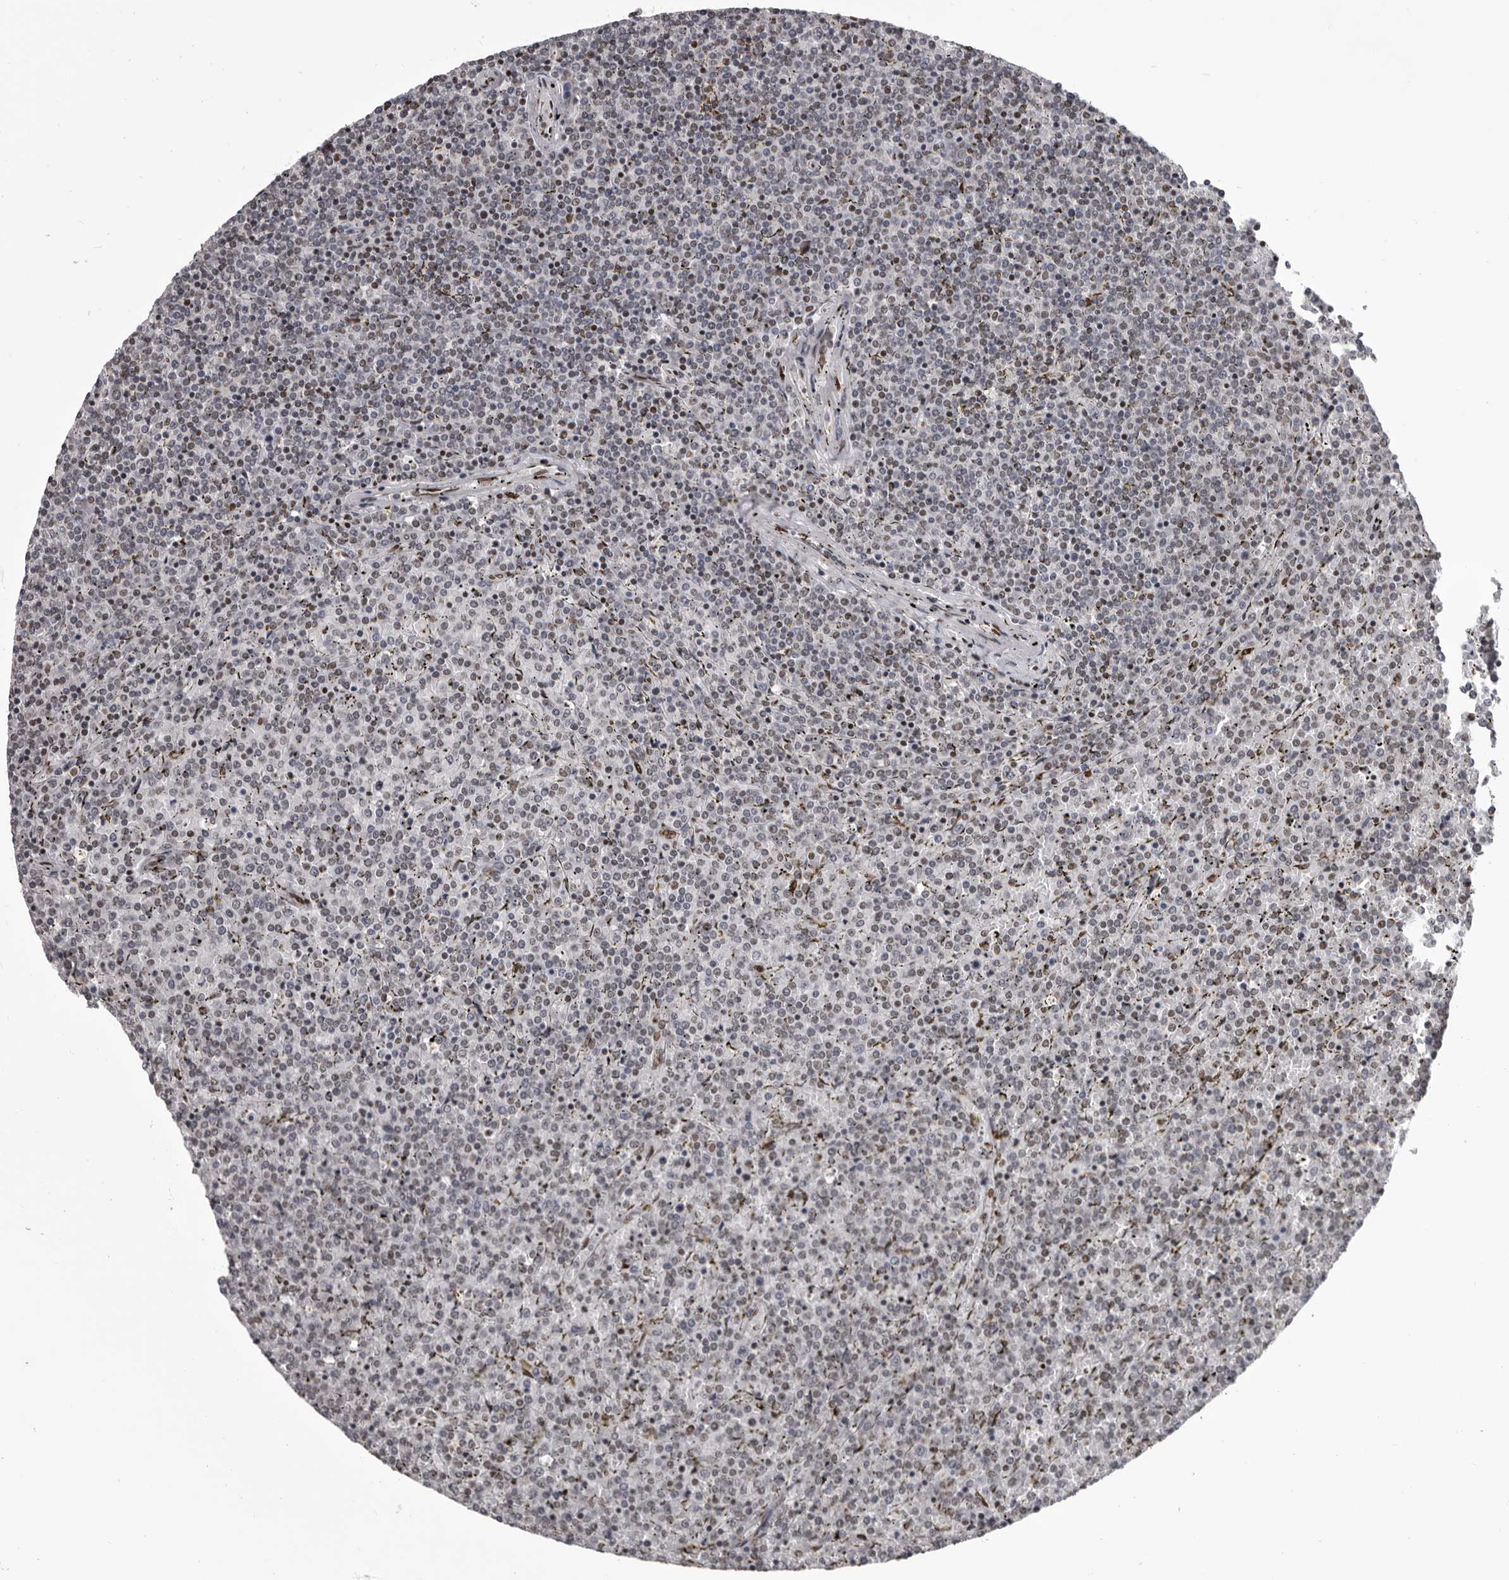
{"staining": {"intensity": "negative", "quantity": "none", "location": "none"}, "tissue": "lymphoma", "cell_type": "Tumor cells", "image_type": "cancer", "snomed": [{"axis": "morphology", "description": "Malignant lymphoma, non-Hodgkin's type, Low grade"}, {"axis": "topography", "description": "Spleen"}], "caption": "An immunohistochemistry (IHC) histopathology image of low-grade malignant lymphoma, non-Hodgkin's type is shown. There is no staining in tumor cells of low-grade malignant lymphoma, non-Hodgkin's type.", "gene": "NUMA1", "patient": {"sex": "female", "age": 19}}